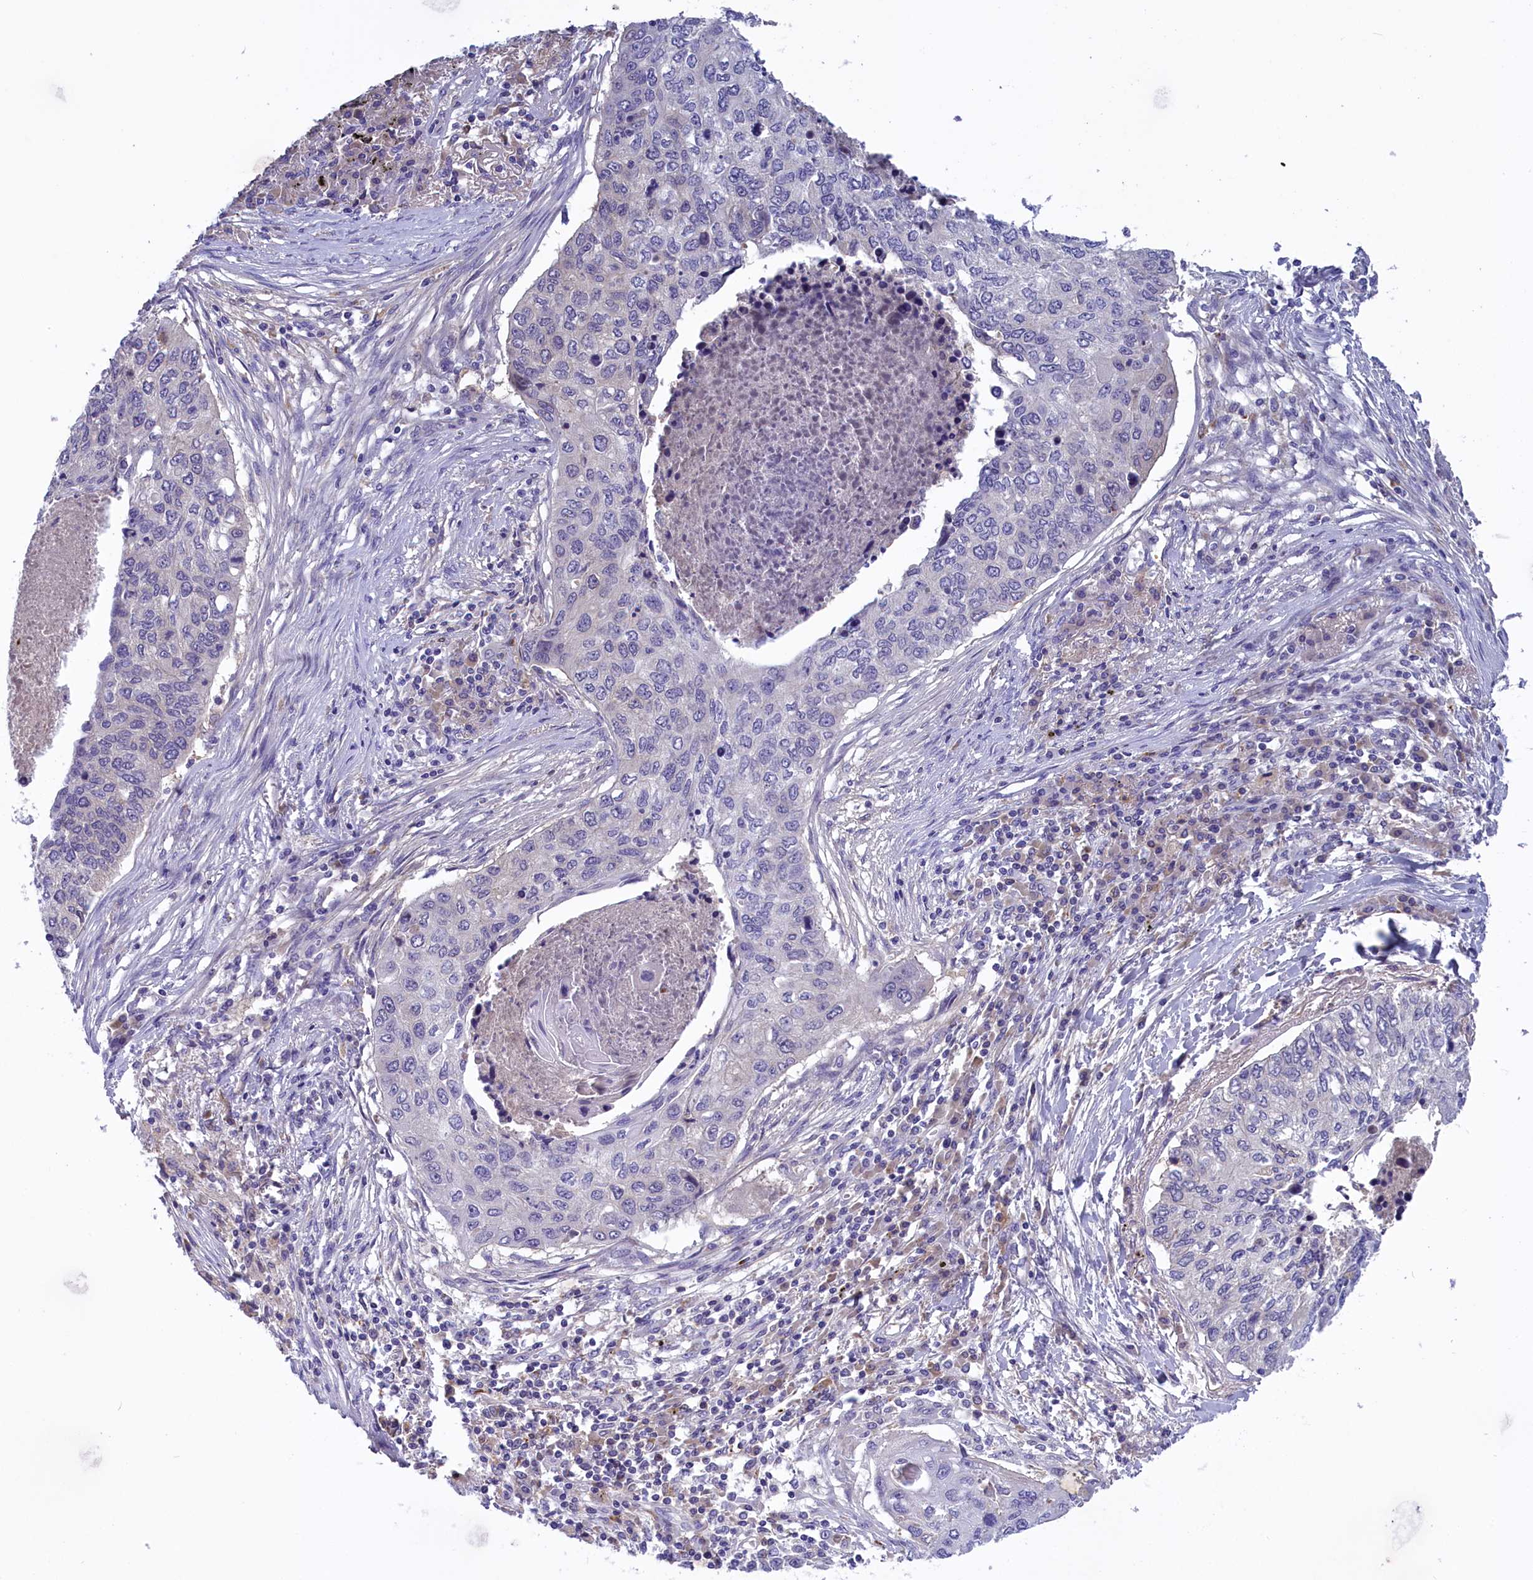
{"staining": {"intensity": "negative", "quantity": "none", "location": "none"}, "tissue": "lung cancer", "cell_type": "Tumor cells", "image_type": "cancer", "snomed": [{"axis": "morphology", "description": "Squamous cell carcinoma, NOS"}, {"axis": "topography", "description": "Lung"}], "caption": "Immunohistochemical staining of squamous cell carcinoma (lung) demonstrates no significant expression in tumor cells.", "gene": "STYX", "patient": {"sex": "female", "age": 63}}